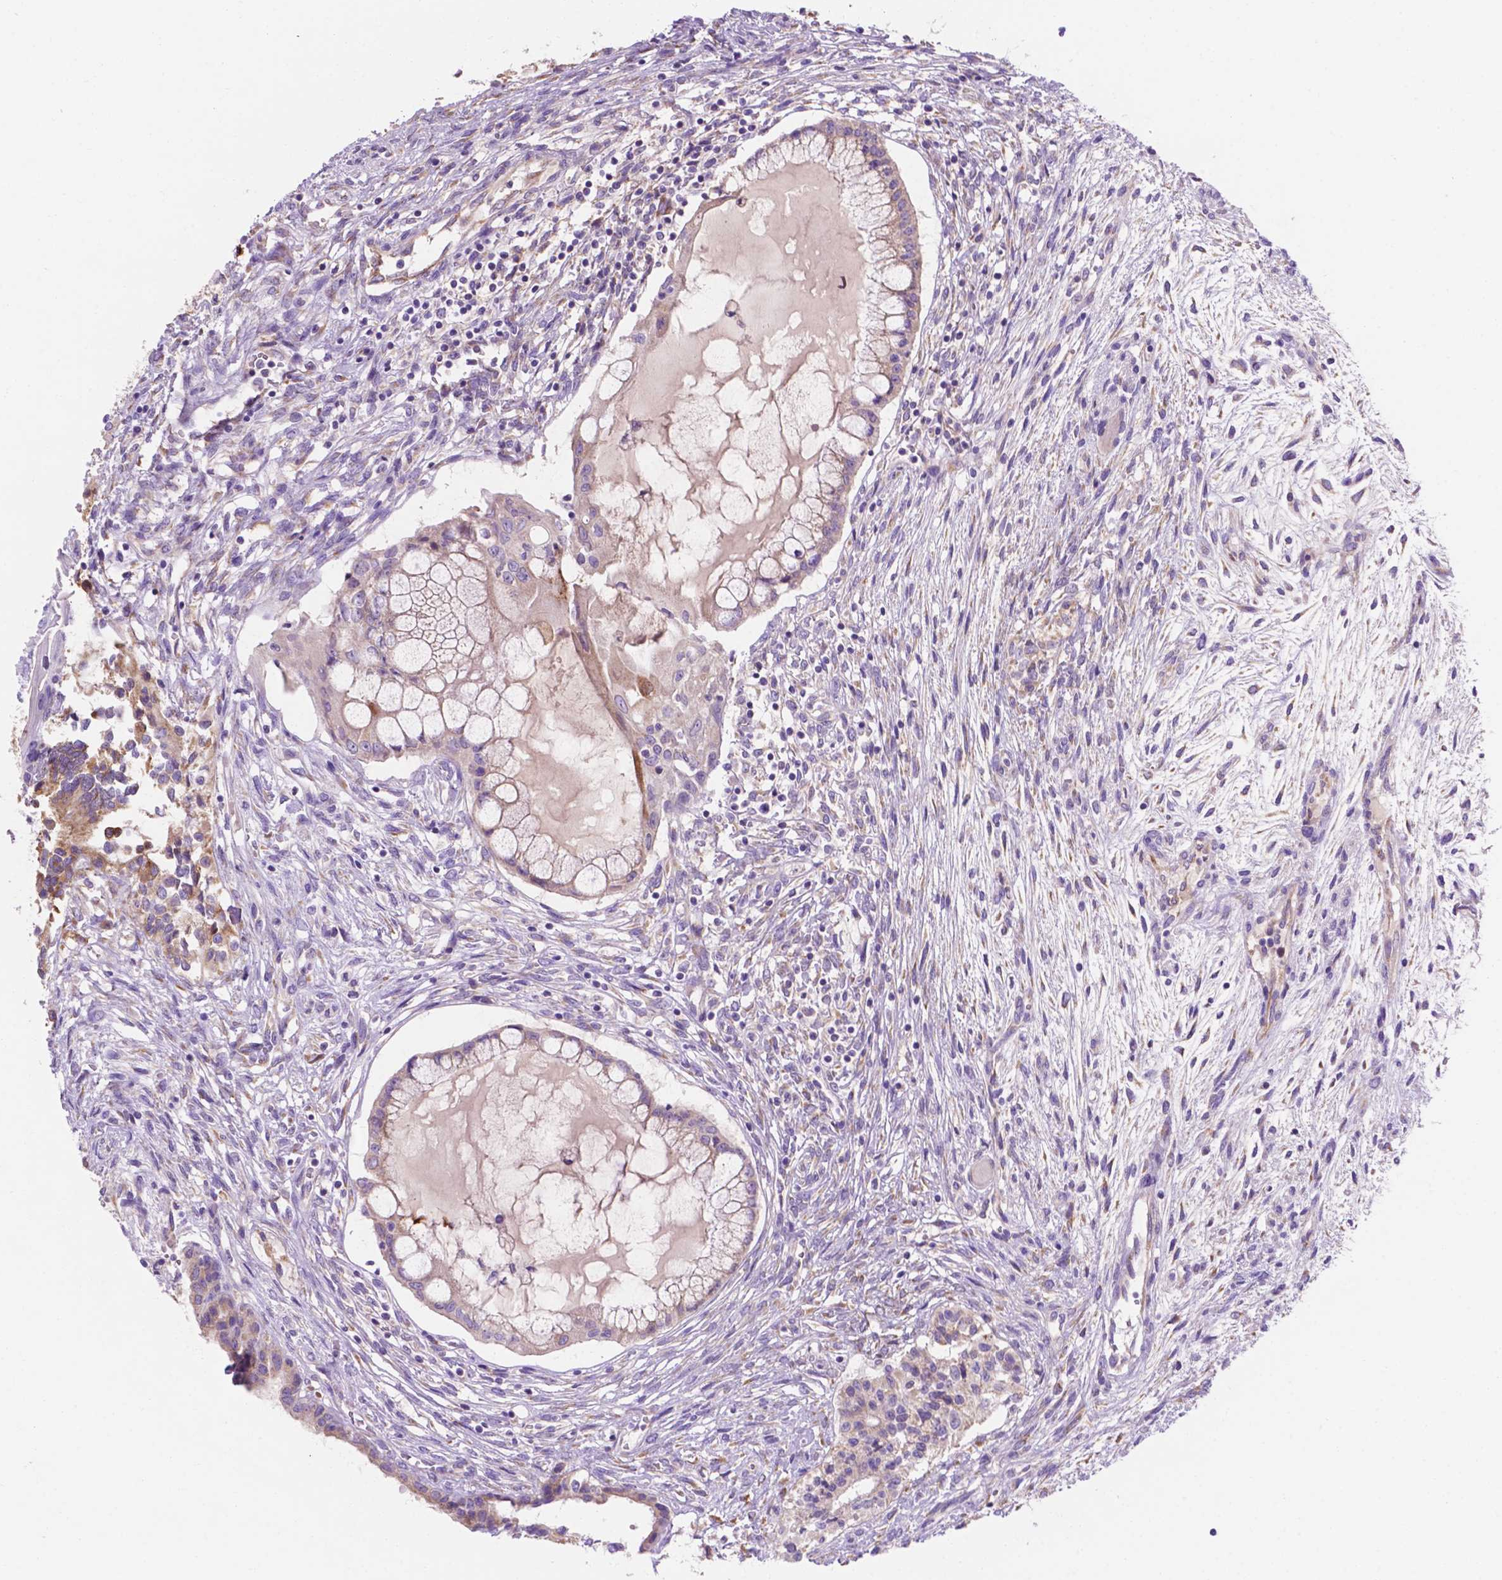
{"staining": {"intensity": "weak", "quantity": "25%-75%", "location": "cytoplasmic/membranous"}, "tissue": "testis cancer", "cell_type": "Tumor cells", "image_type": "cancer", "snomed": [{"axis": "morphology", "description": "Carcinoma, Embryonal, NOS"}, {"axis": "topography", "description": "Testis"}], "caption": "A histopathology image of testis embryonal carcinoma stained for a protein demonstrates weak cytoplasmic/membranous brown staining in tumor cells.", "gene": "CEACAM7", "patient": {"sex": "male", "age": 37}}